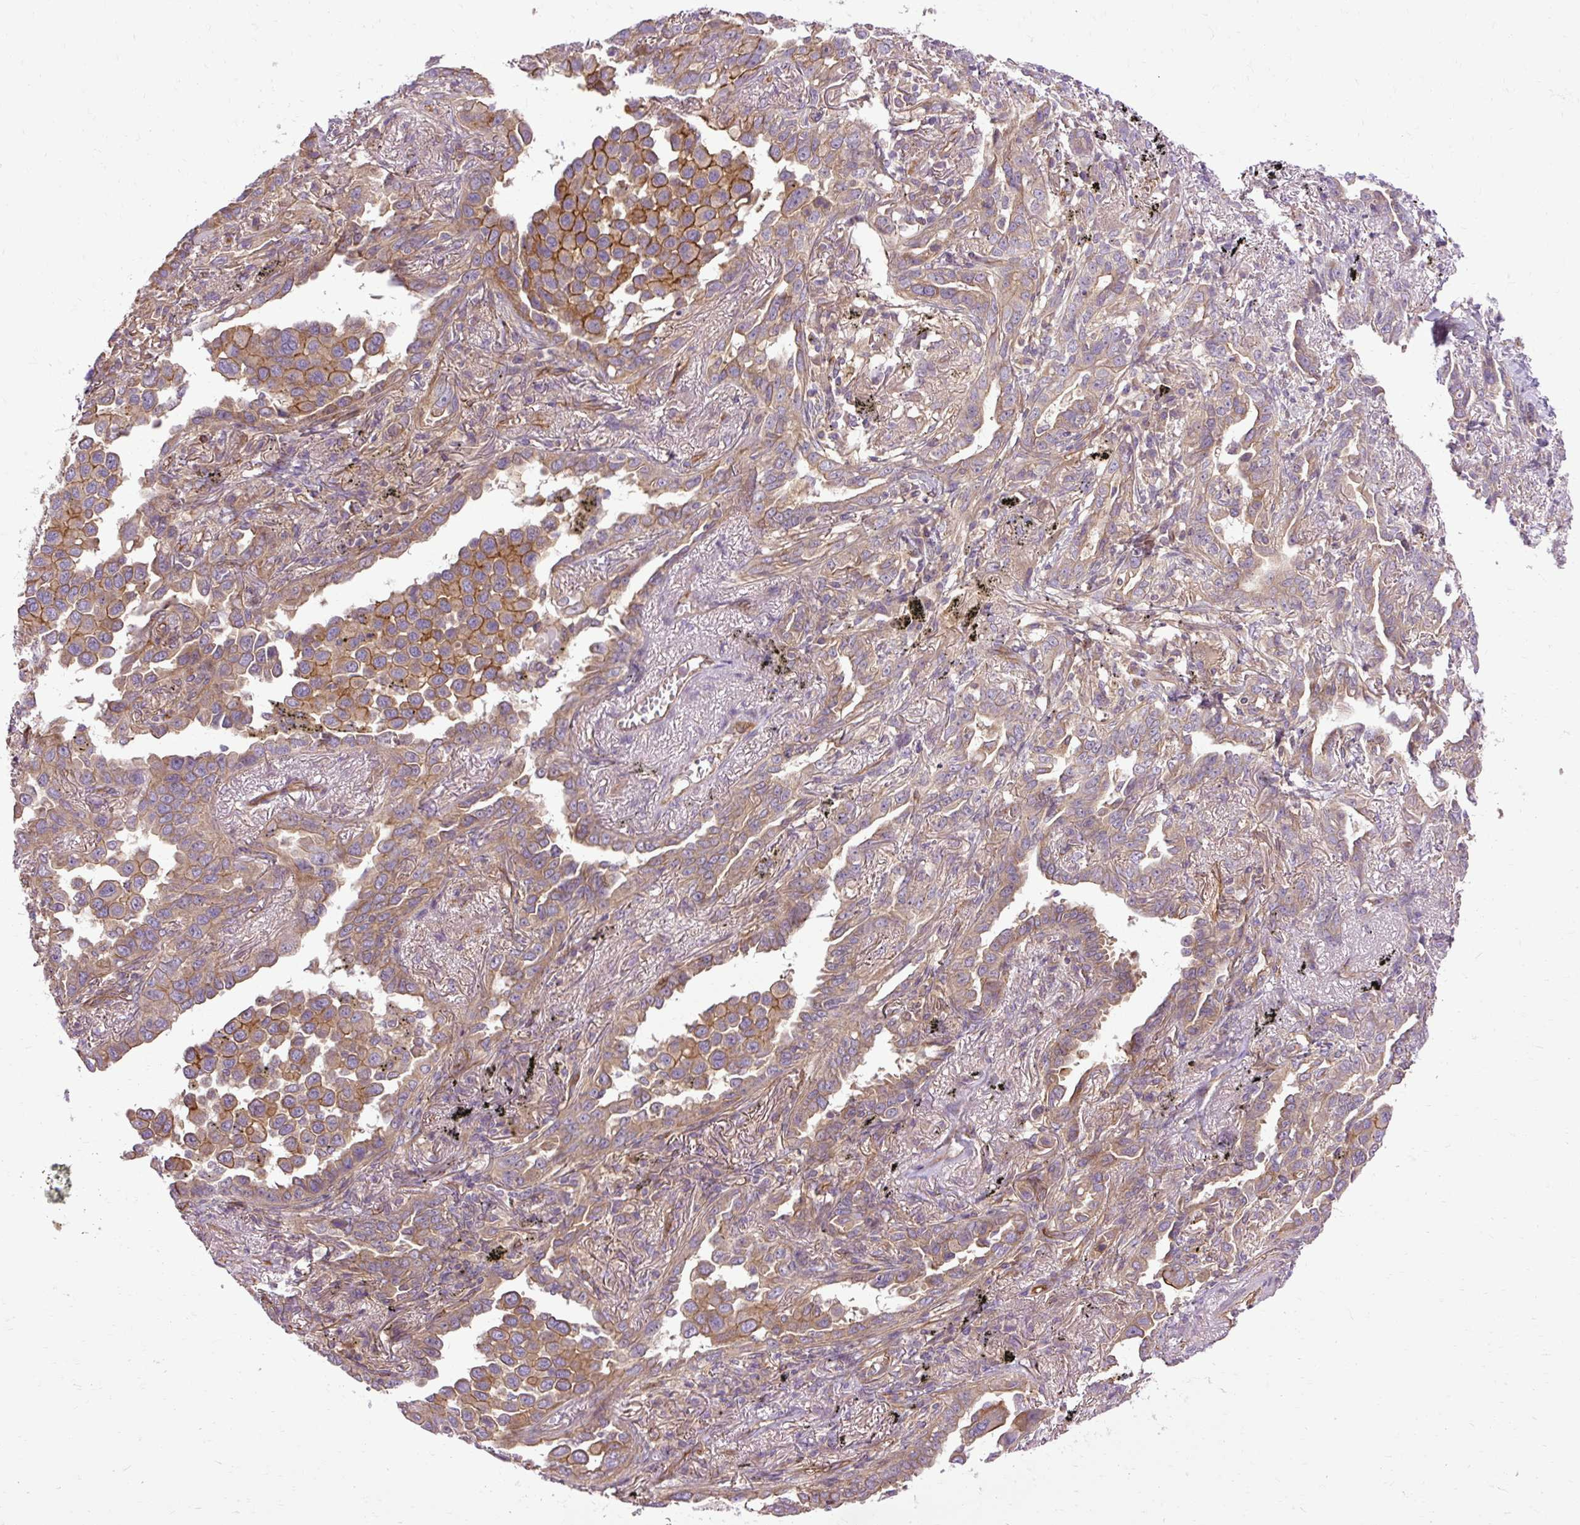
{"staining": {"intensity": "weak", "quantity": ">75%", "location": "cytoplasmic/membranous"}, "tissue": "lung cancer", "cell_type": "Tumor cells", "image_type": "cancer", "snomed": [{"axis": "morphology", "description": "Adenocarcinoma, NOS"}, {"axis": "topography", "description": "Lung"}], "caption": "Human adenocarcinoma (lung) stained with a protein marker demonstrates weak staining in tumor cells.", "gene": "CCDC93", "patient": {"sex": "male", "age": 67}}